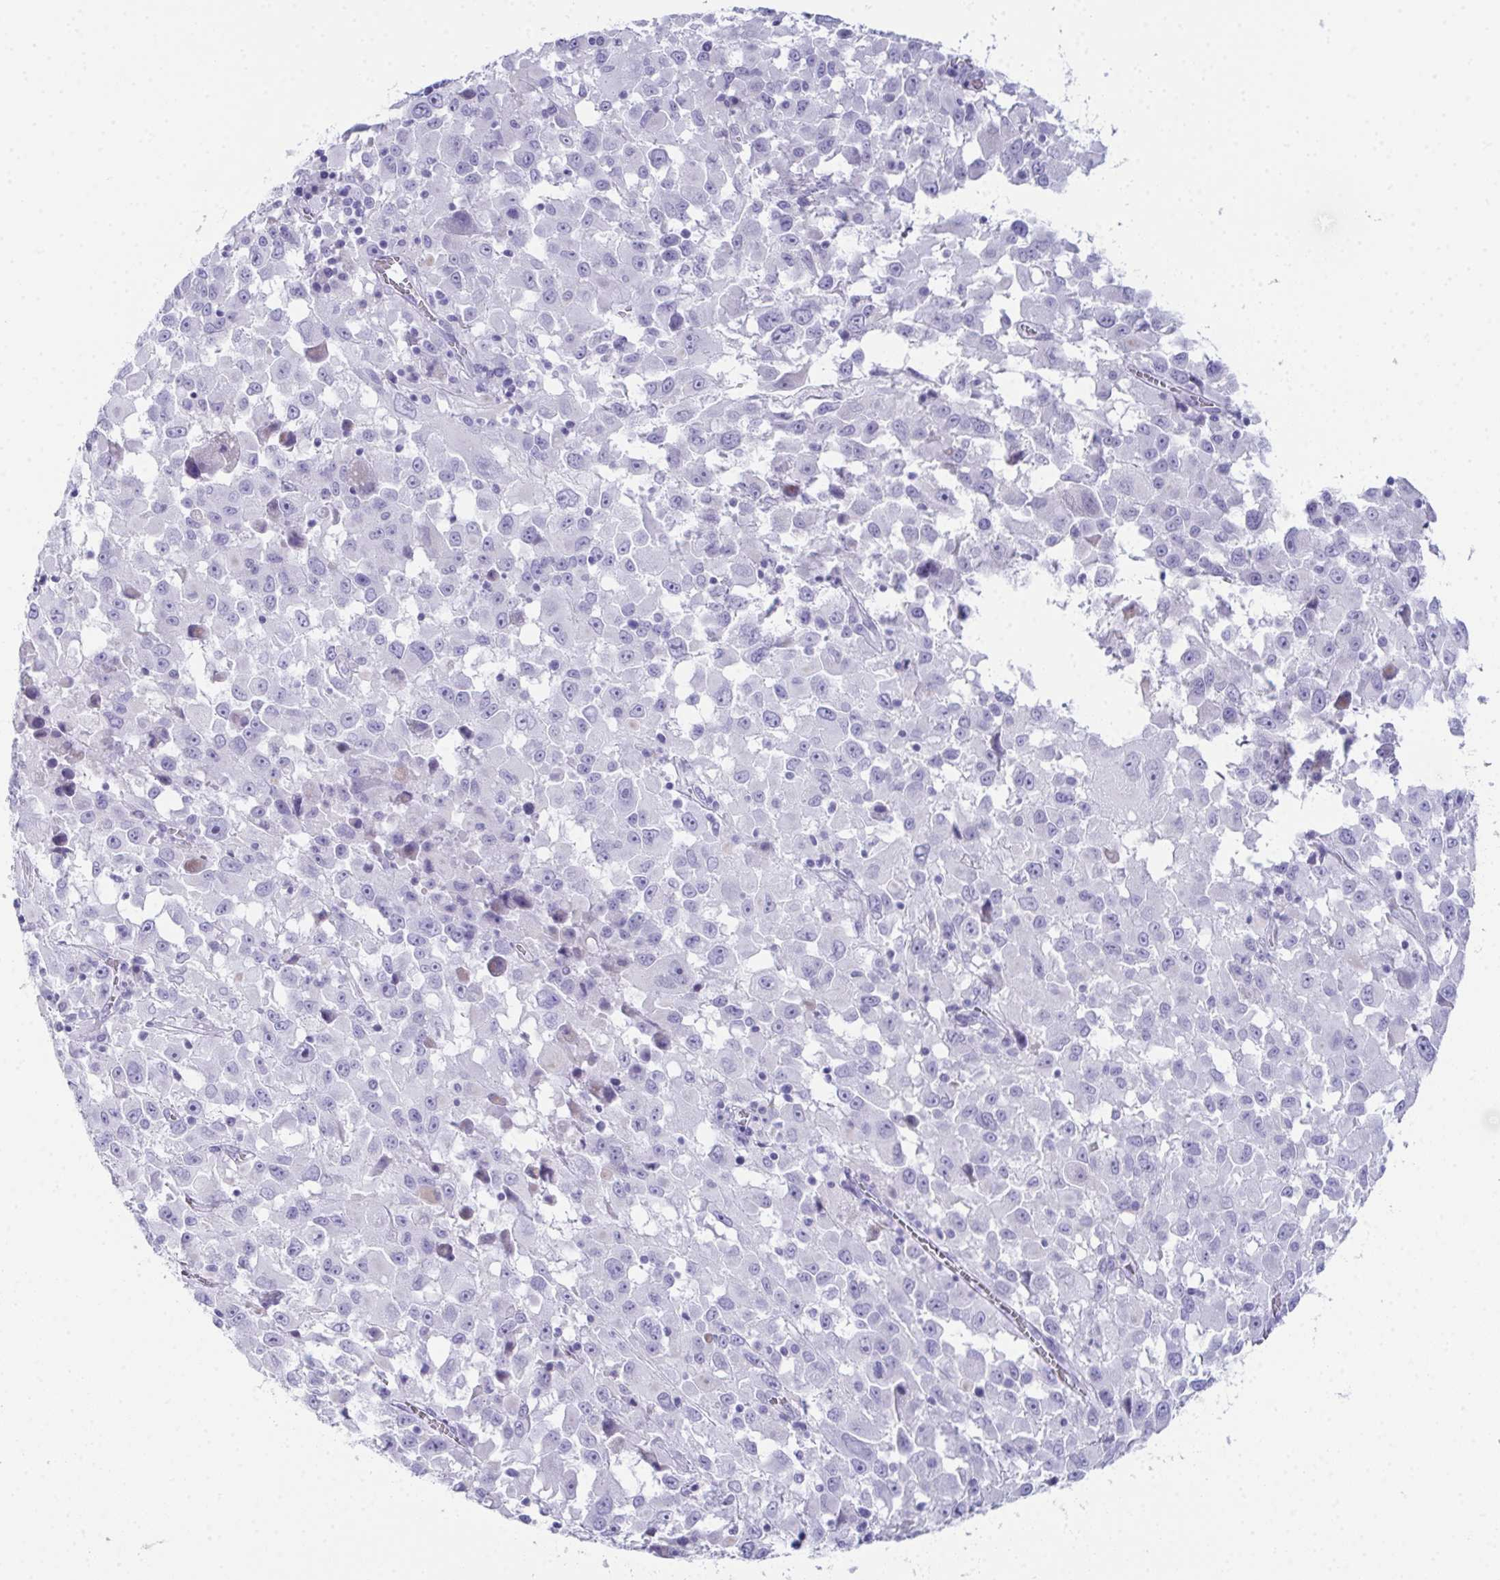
{"staining": {"intensity": "negative", "quantity": "none", "location": "none"}, "tissue": "melanoma", "cell_type": "Tumor cells", "image_type": "cancer", "snomed": [{"axis": "morphology", "description": "Malignant melanoma, Metastatic site"}, {"axis": "topography", "description": "Soft tissue"}], "caption": "Malignant melanoma (metastatic site) was stained to show a protein in brown. There is no significant staining in tumor cells.", "gene": "TEX19", "patient": {"sex": "male", "age": 50}}